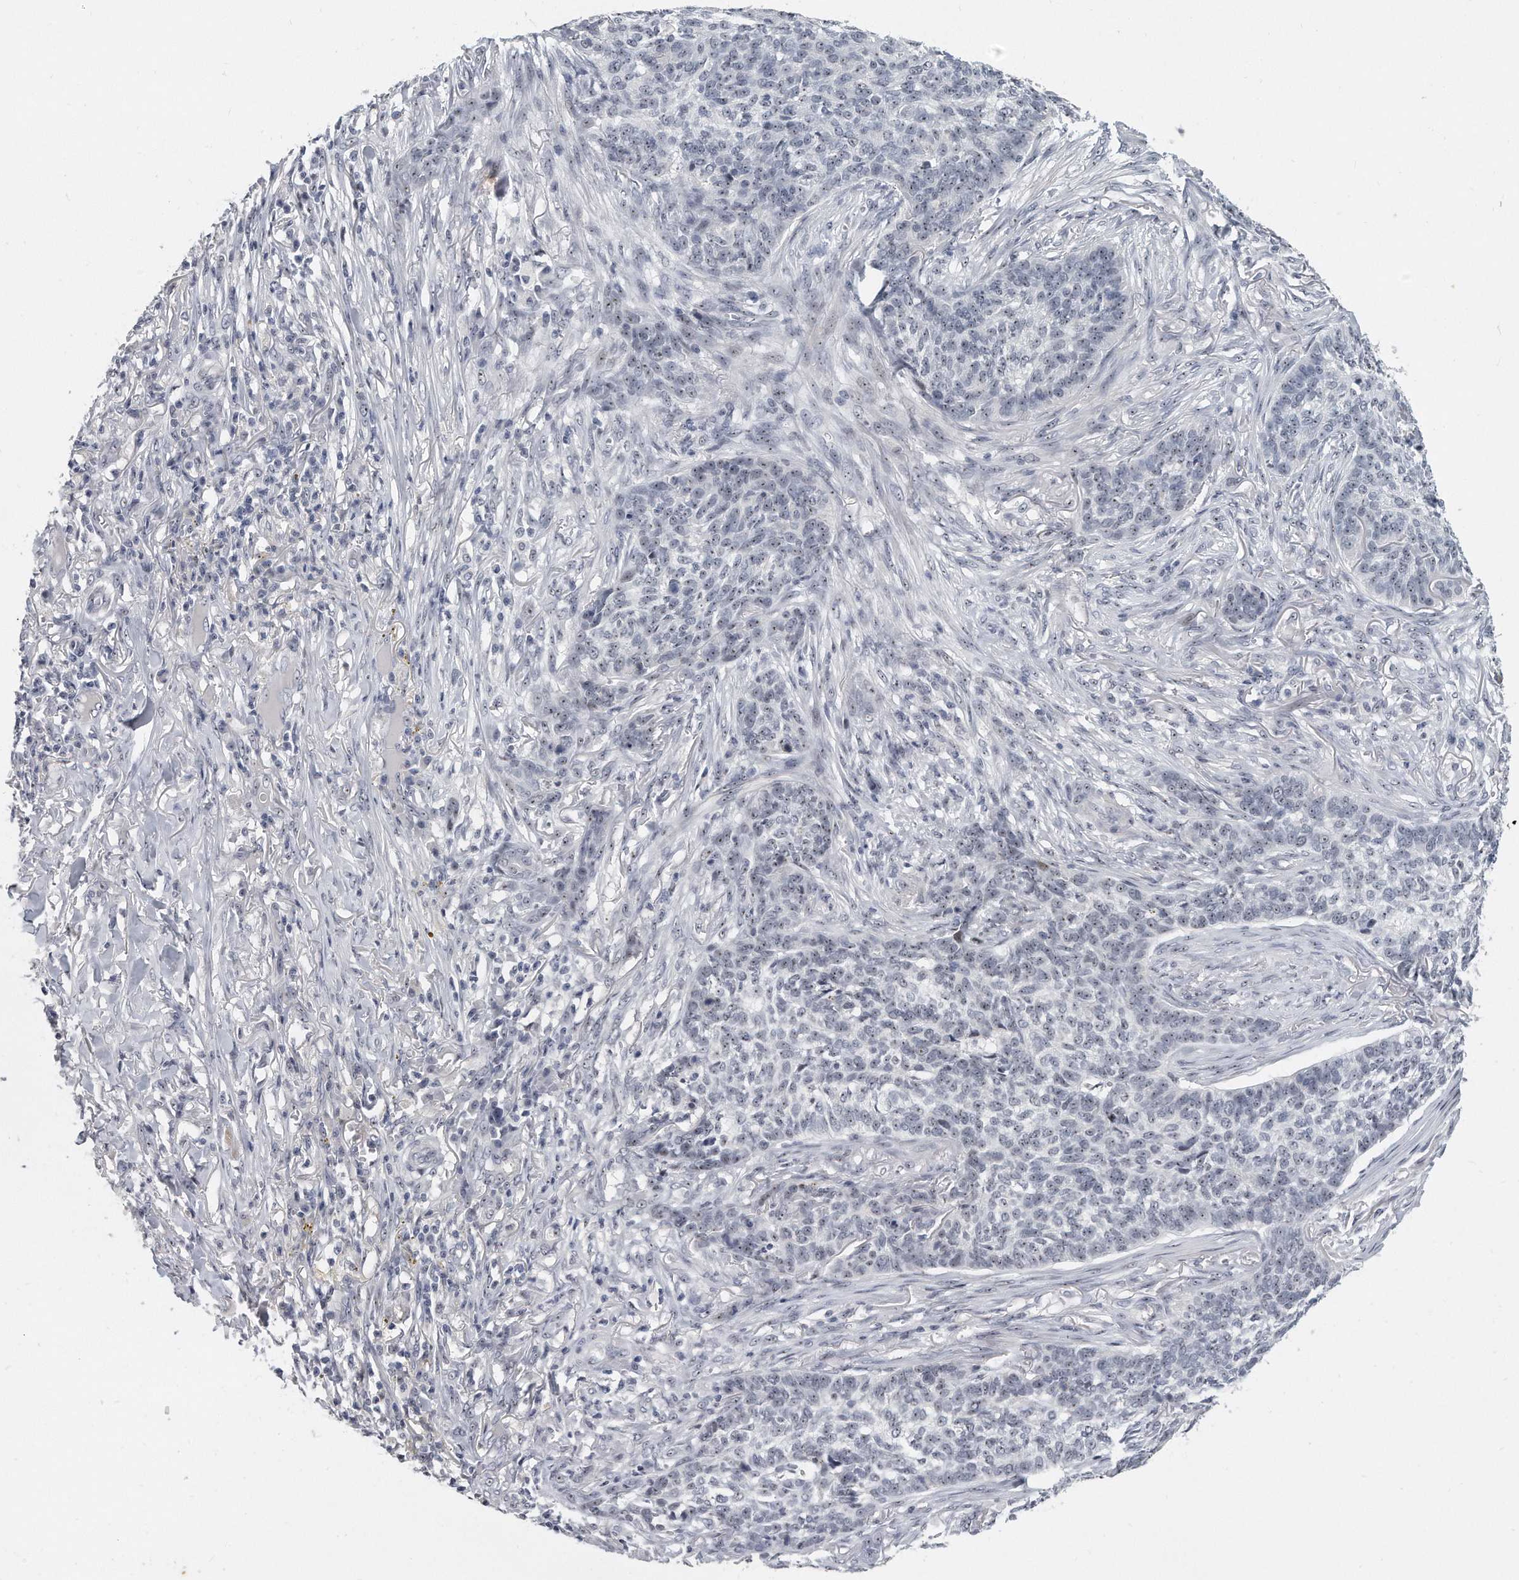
{"staining": {"intensity": "negative", "quantity": "none", "location": "none"}, "tissue": "skin cancer", "cell_type": "Tumor cells", "image_type": "cancer", "snomed": [{"axis": "morphology", "description": "Basal cell carcinoma"}, {"axis": "topography", "description": "Skin"}], "caption": "Tumor cells show no significant staining in skin cancer.", "gene": "TFCP2L1", "patient": {"sex": "male", "age": 85}}